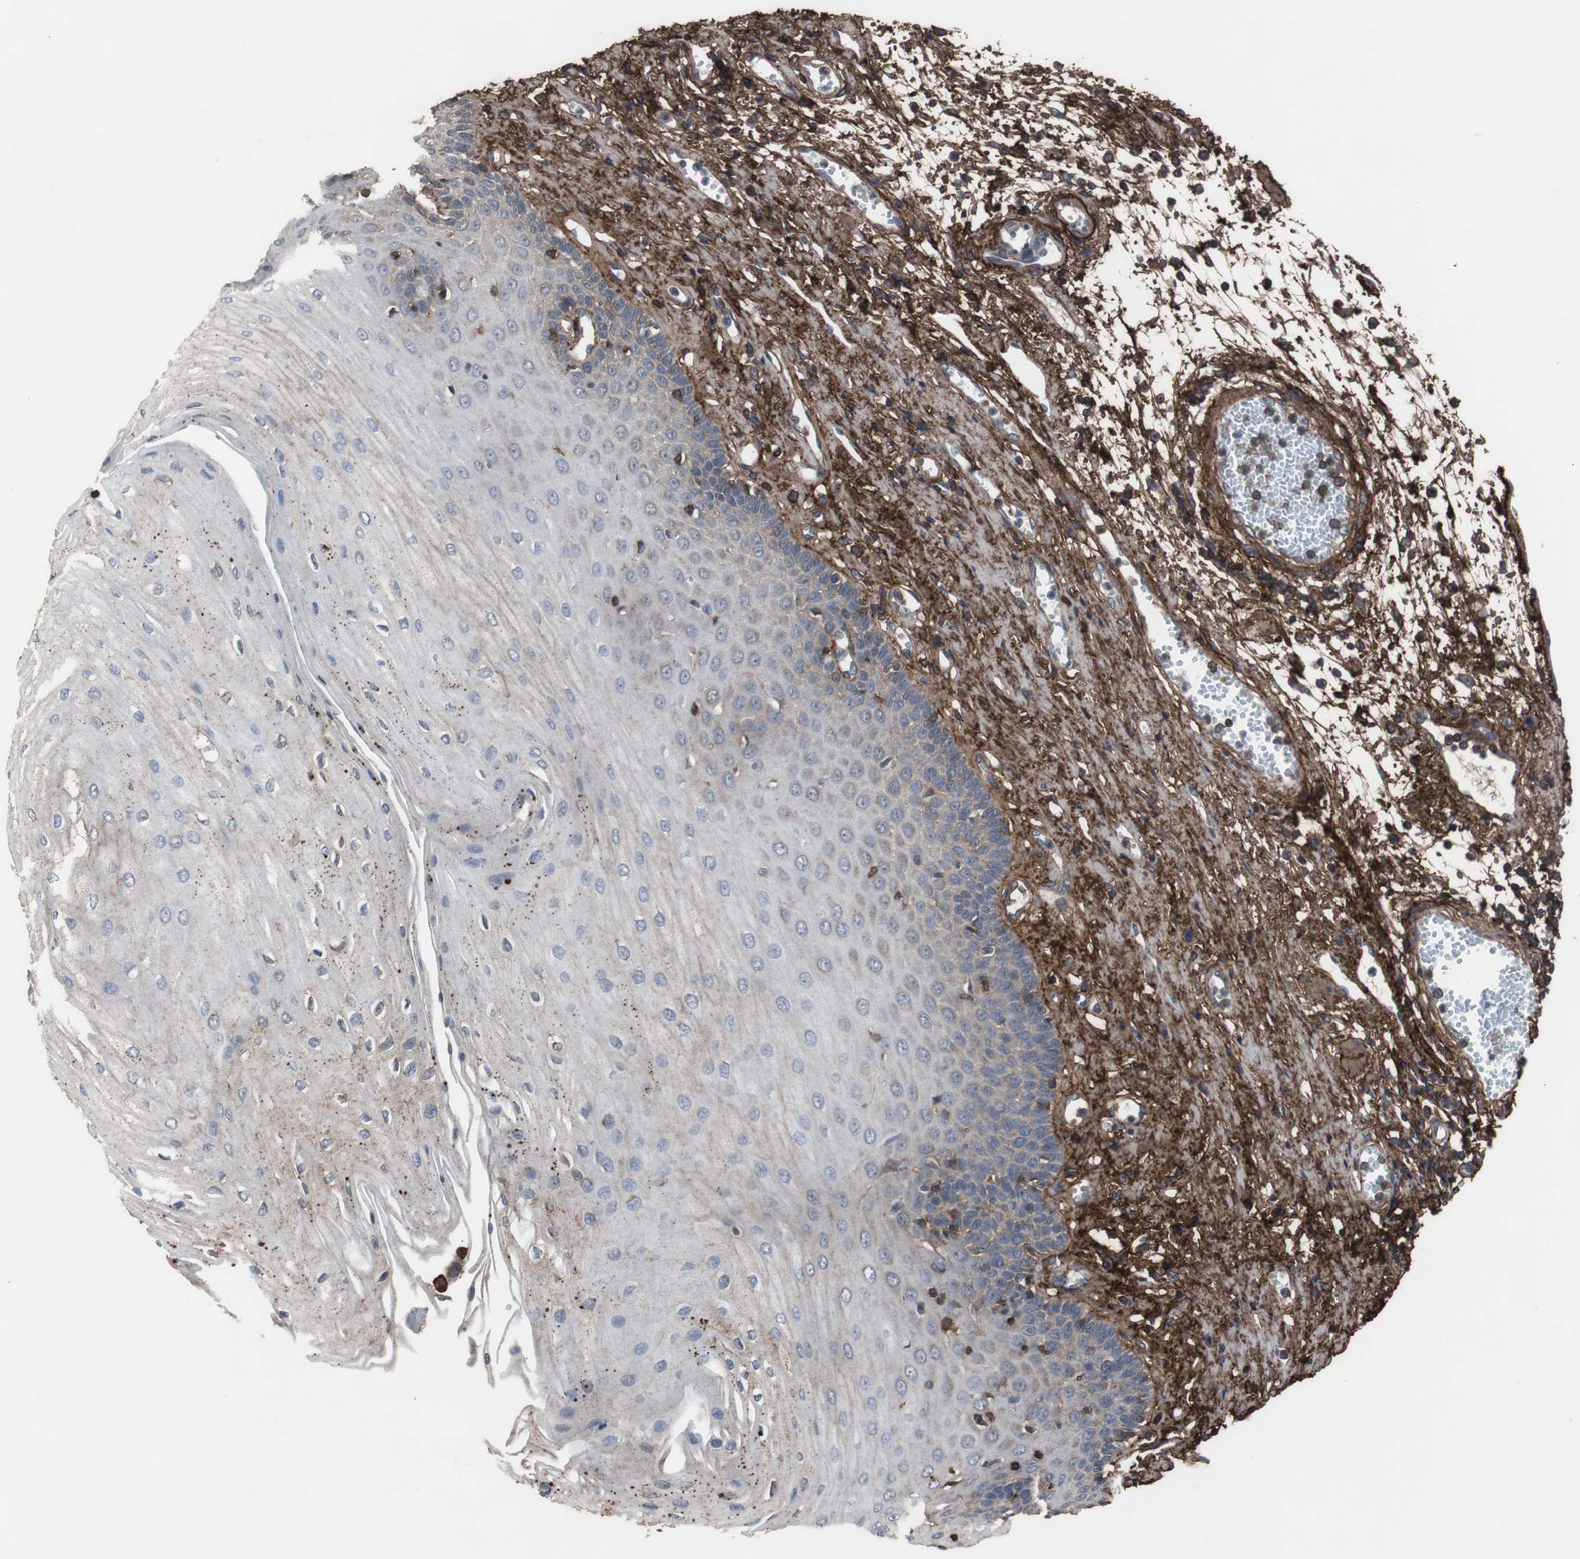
{"staining": {"intensity": "negative", "quantity": "none", "location": "none"}, "tissue": "esophagus", "cell_type": "Squamous epithelial cells", "image_type": "normal", "snomed": [{"axis": "morphology", "description": "Normal tissue, NOS"}, {"axis": "morphology", "description": "Squamous cell carcinoma, NOS"}, {"axis": "topography", "description": "Esophagus"}], "caption": "There is no significant expression in squamous epithelial cells of esophagus. (Stains: DAB (3,3'-diaminobenzidine) immunohistochemistry with hematoxylin counter stain, Microscopy: brightfield microscopy at high magnification).", "gene": "COL6A2", "patient": {"sex": "male", "age": 65}}